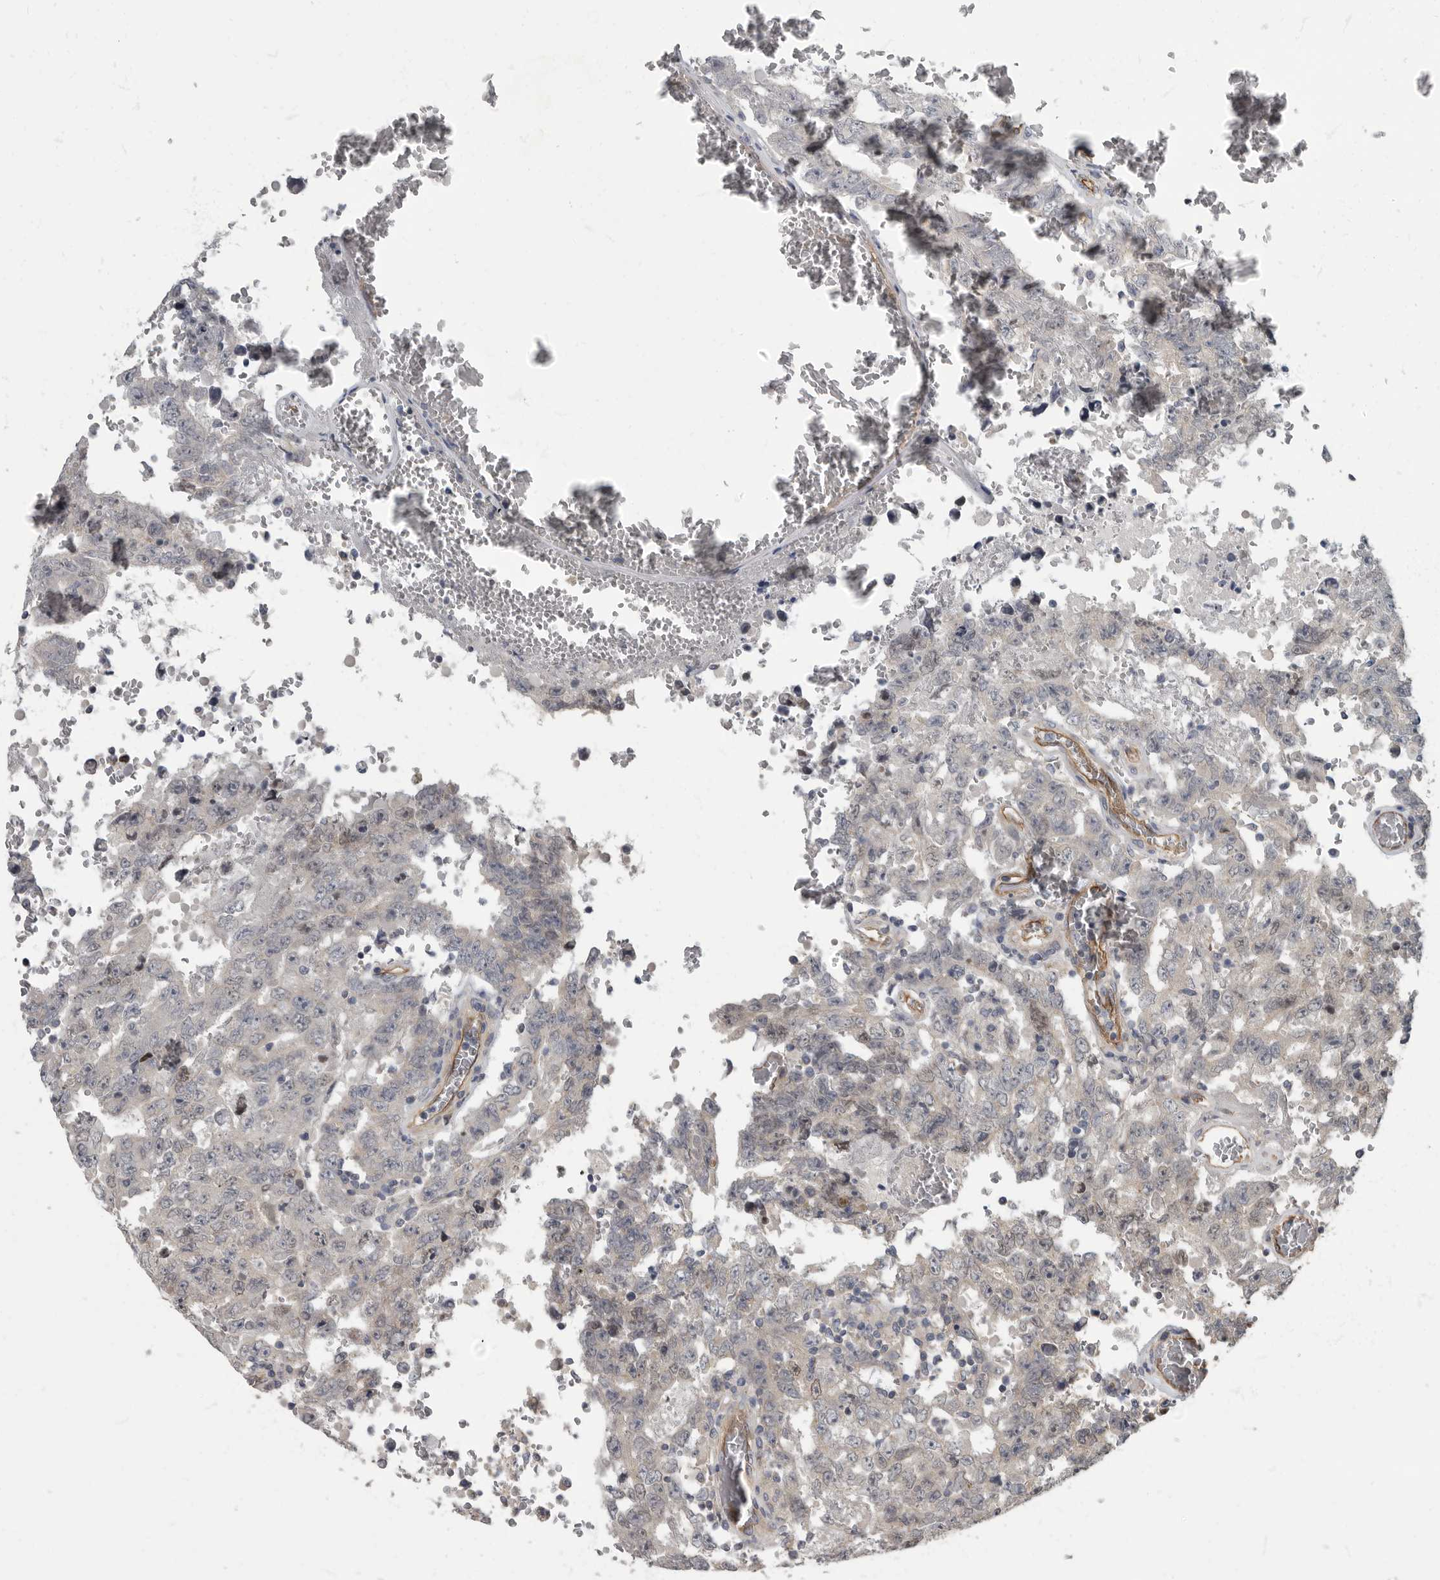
{"staining": {"intensity": "negative", "quantity": "none", "location": "none"}, "tissue": "testis cancer", "cell_type": "Tumor cells", "image_type": "cancer", "snomed": [{"axis": "morphology", "description": "Carcinoma, Embryonal, NOS"}, {"axis": "topography", "description": "Testis"}], "caption": "Immunohistochemistry (IHC) of testis cancer reveals no staining in tumor cells.", "gene": "PDK1", "patient": {"sex": "male", "age": 26}}